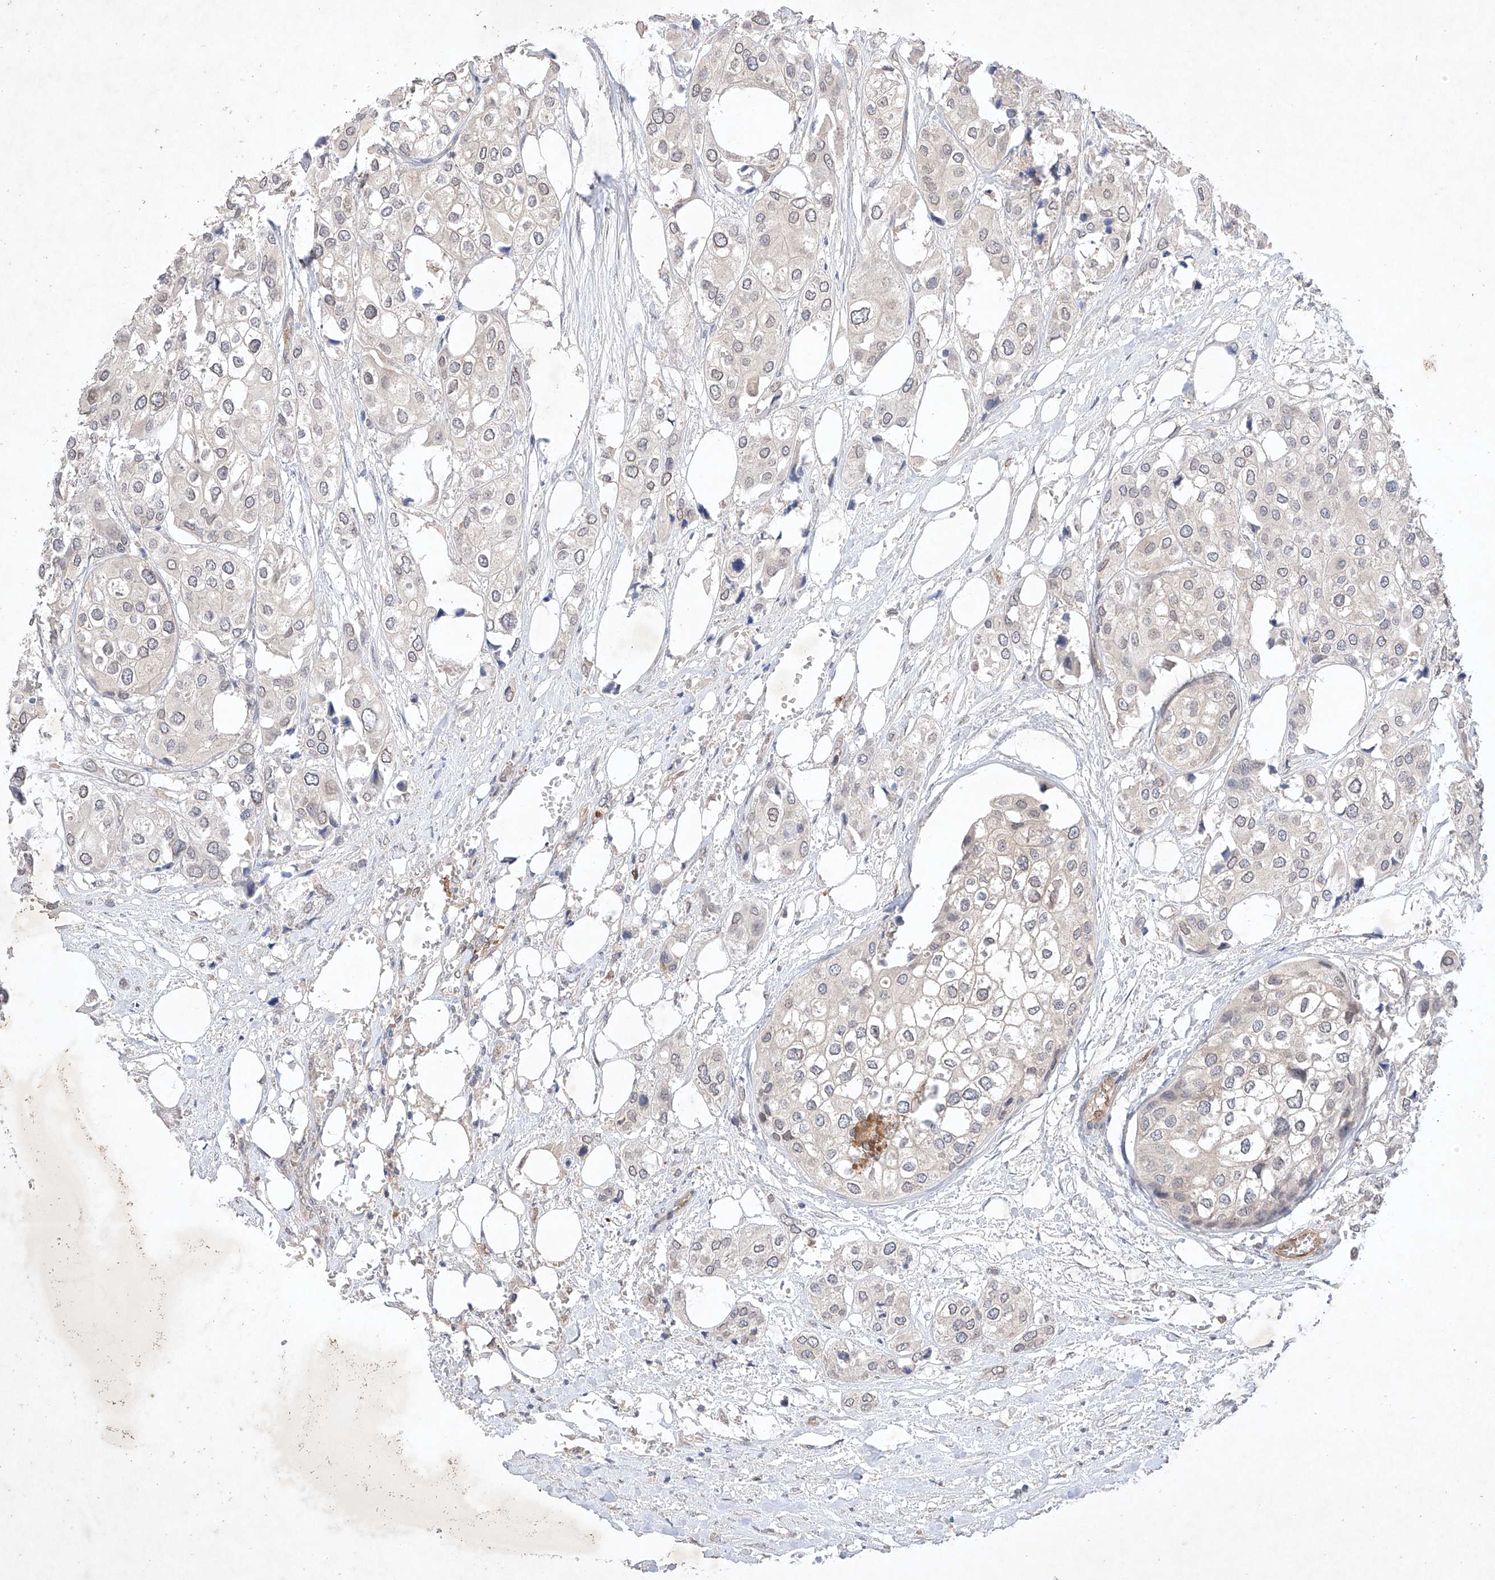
{"staining": {"intensity": "negative", "quantity": "none", "location": "none"}, "tissue": "urothelial cancer", "cell_type": "Tumor cells", "image_type": "cancer", "snomed": [{"axis": "morphology", "description": "Urothelial carcinoma, High grade"}, {"axis": "topography", "description": "Urinary bladder"}], "caption": "Immunohistochemistry histopathology image of human urothelial cancer stained for a protein (brown), which exhibits no expression in tumor cells.", "gene": "ZNF124", "patient": {"sex": "male", "age": 64}}